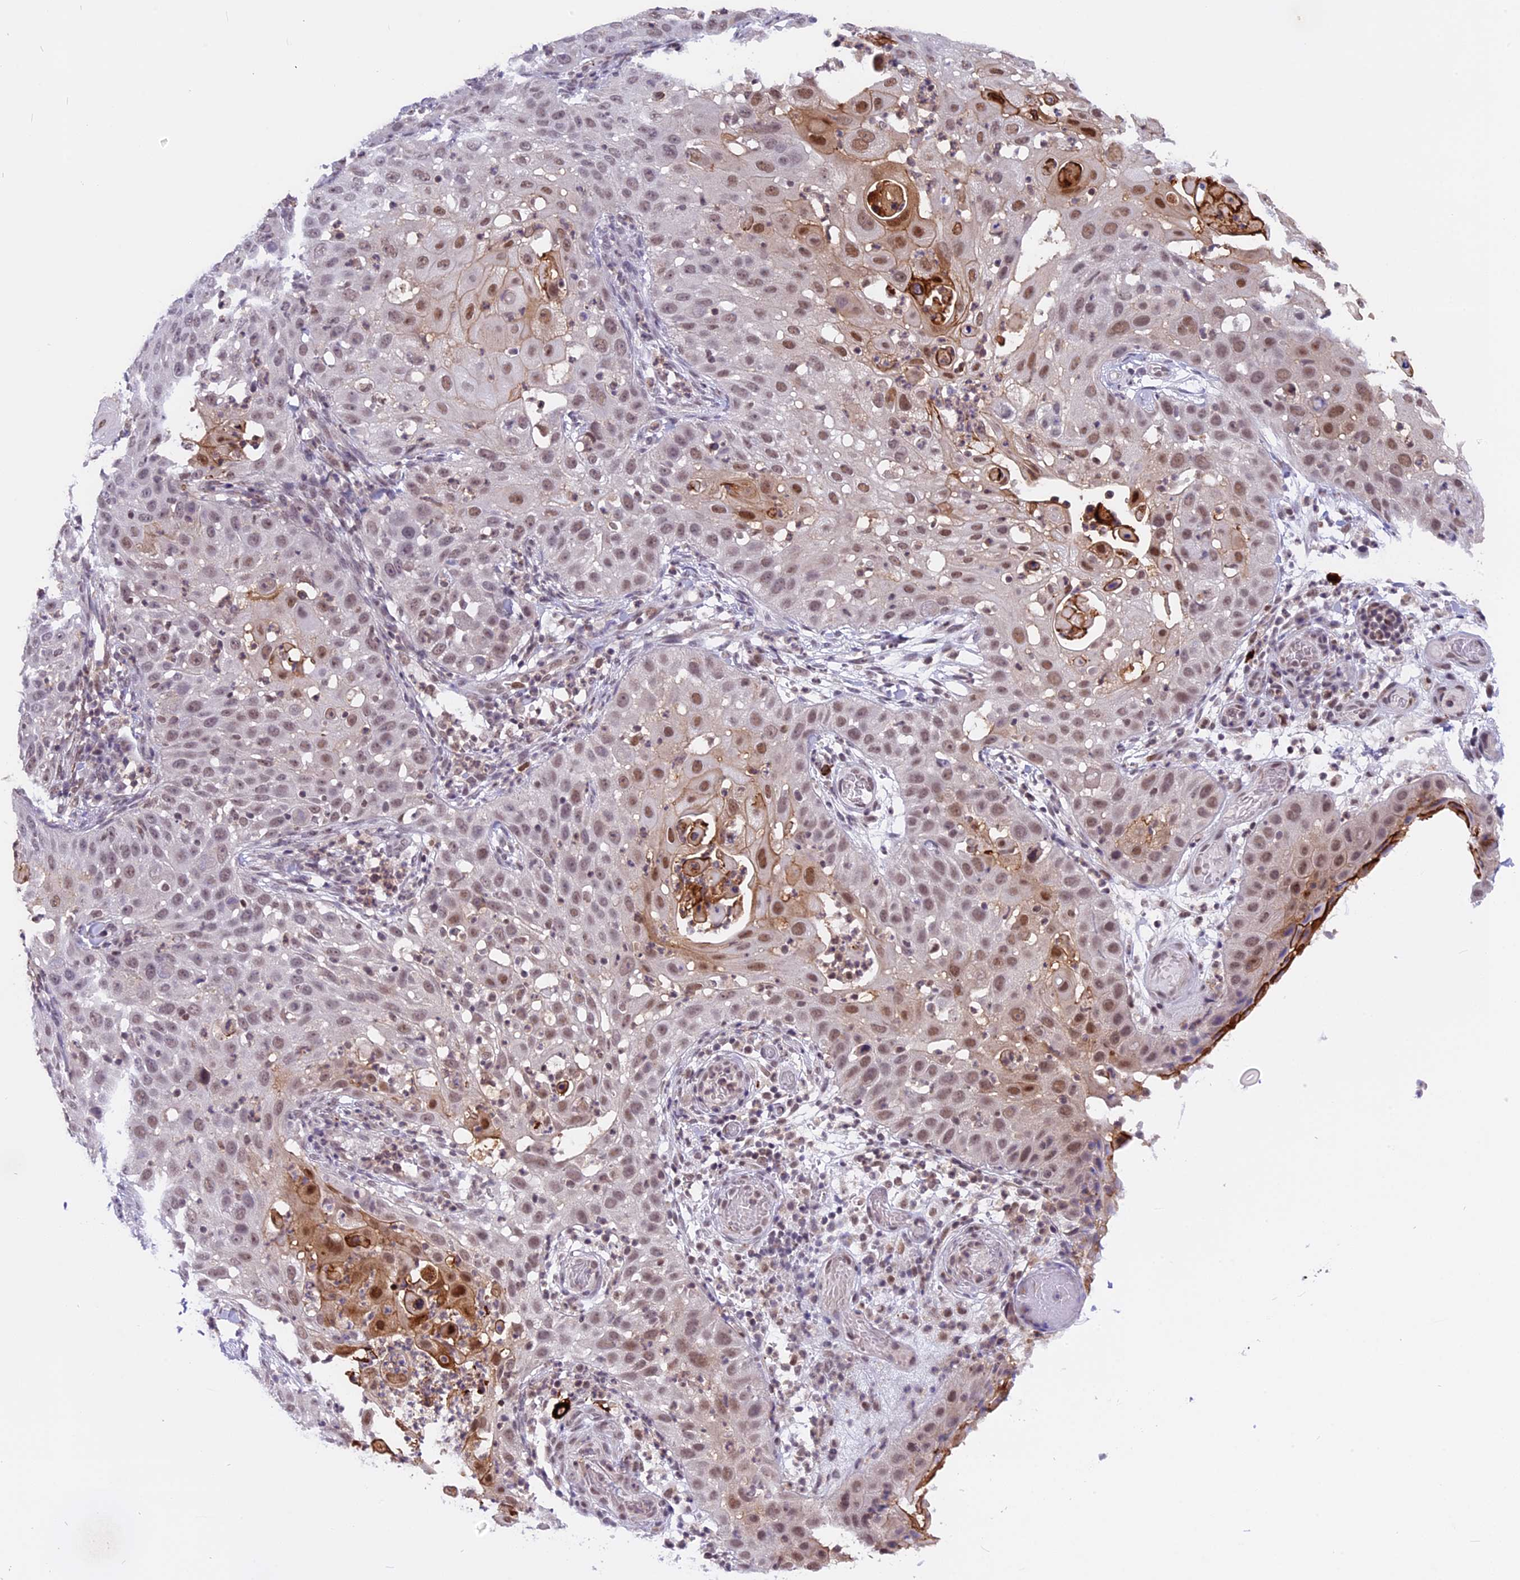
{"staining": {"intensity": "moderate", "quantity": "25%-75%", "location": "nuclear"}, "tissue": "skin cancer", "cell_type": "Tumor cells", "image_type": "cancer", "snomed": [{"axis": "morphology", "description": "Squamous cell carcinoma, NOS"}, {"axis": "topography", "description": "Skin"}], "caption": "DAB (3,3'-diaminobenzidine) immunohistochemical staining of skin squamous cell carcinoma demonstrates moderate nuclear protein staining in approximately 25%-75% of tumor cells. (brown staining indicates protein expression, while blue staining denotes nuclei).", "gene": "TADA3", "patient": {"sex": "female", "age": 44}}